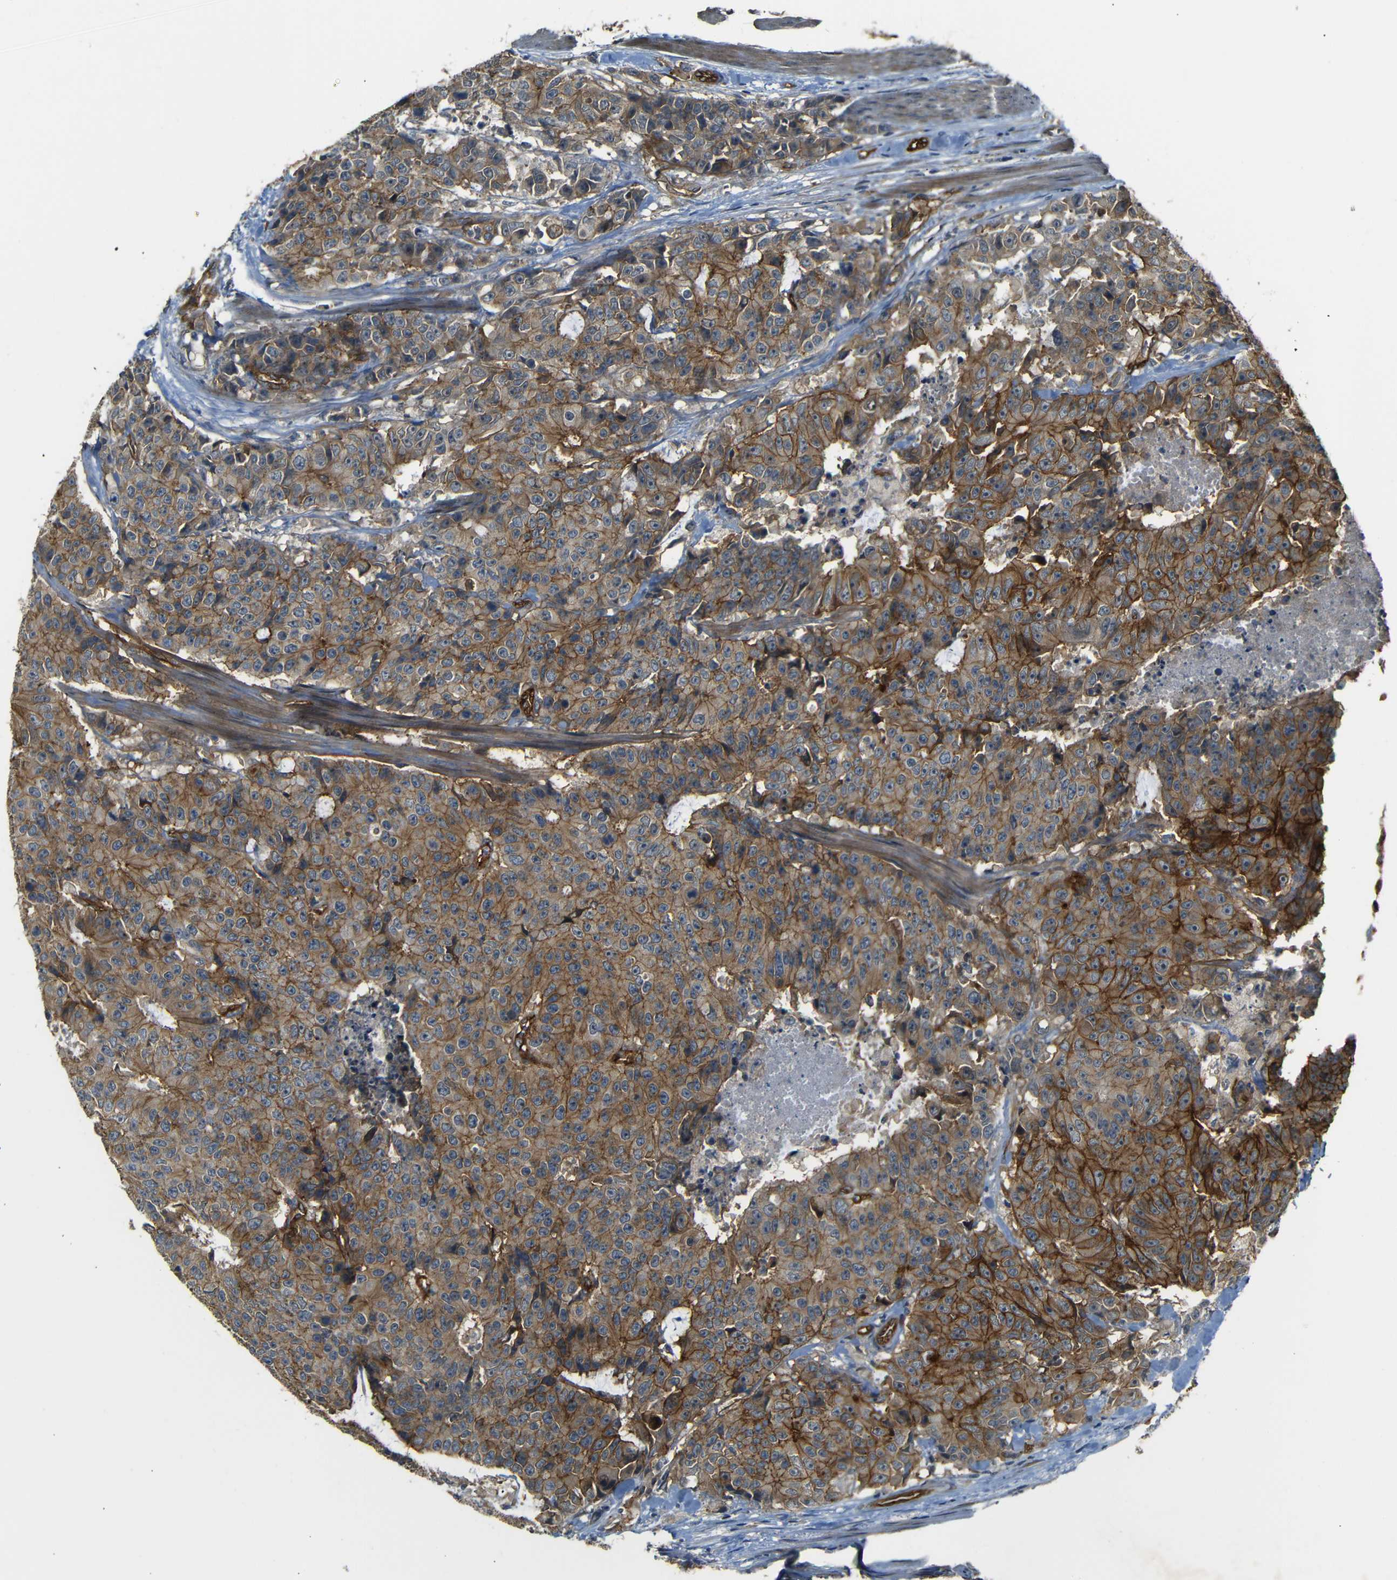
{"staining": {"intensity": "strong", "quantity": ">75%", "location": "cytoplasmic/membranous"}, "tissue": "colorectal cancer", "cell_type": "Tumor cells", "image_type": "cancer", "snomed": [{"axis": "morphology", "description": "Adenocarcinoma, NOS"}, {"axis": "topography", "description": "Colon"}], "caption": "Colorectal cancer stained with a brown dye exhibits strong cytoplasmic/membranous positive staining in approximately >75% of tumor cells.", "gene": "RELL1", "patient": {"sex": "female", "age": 86}}